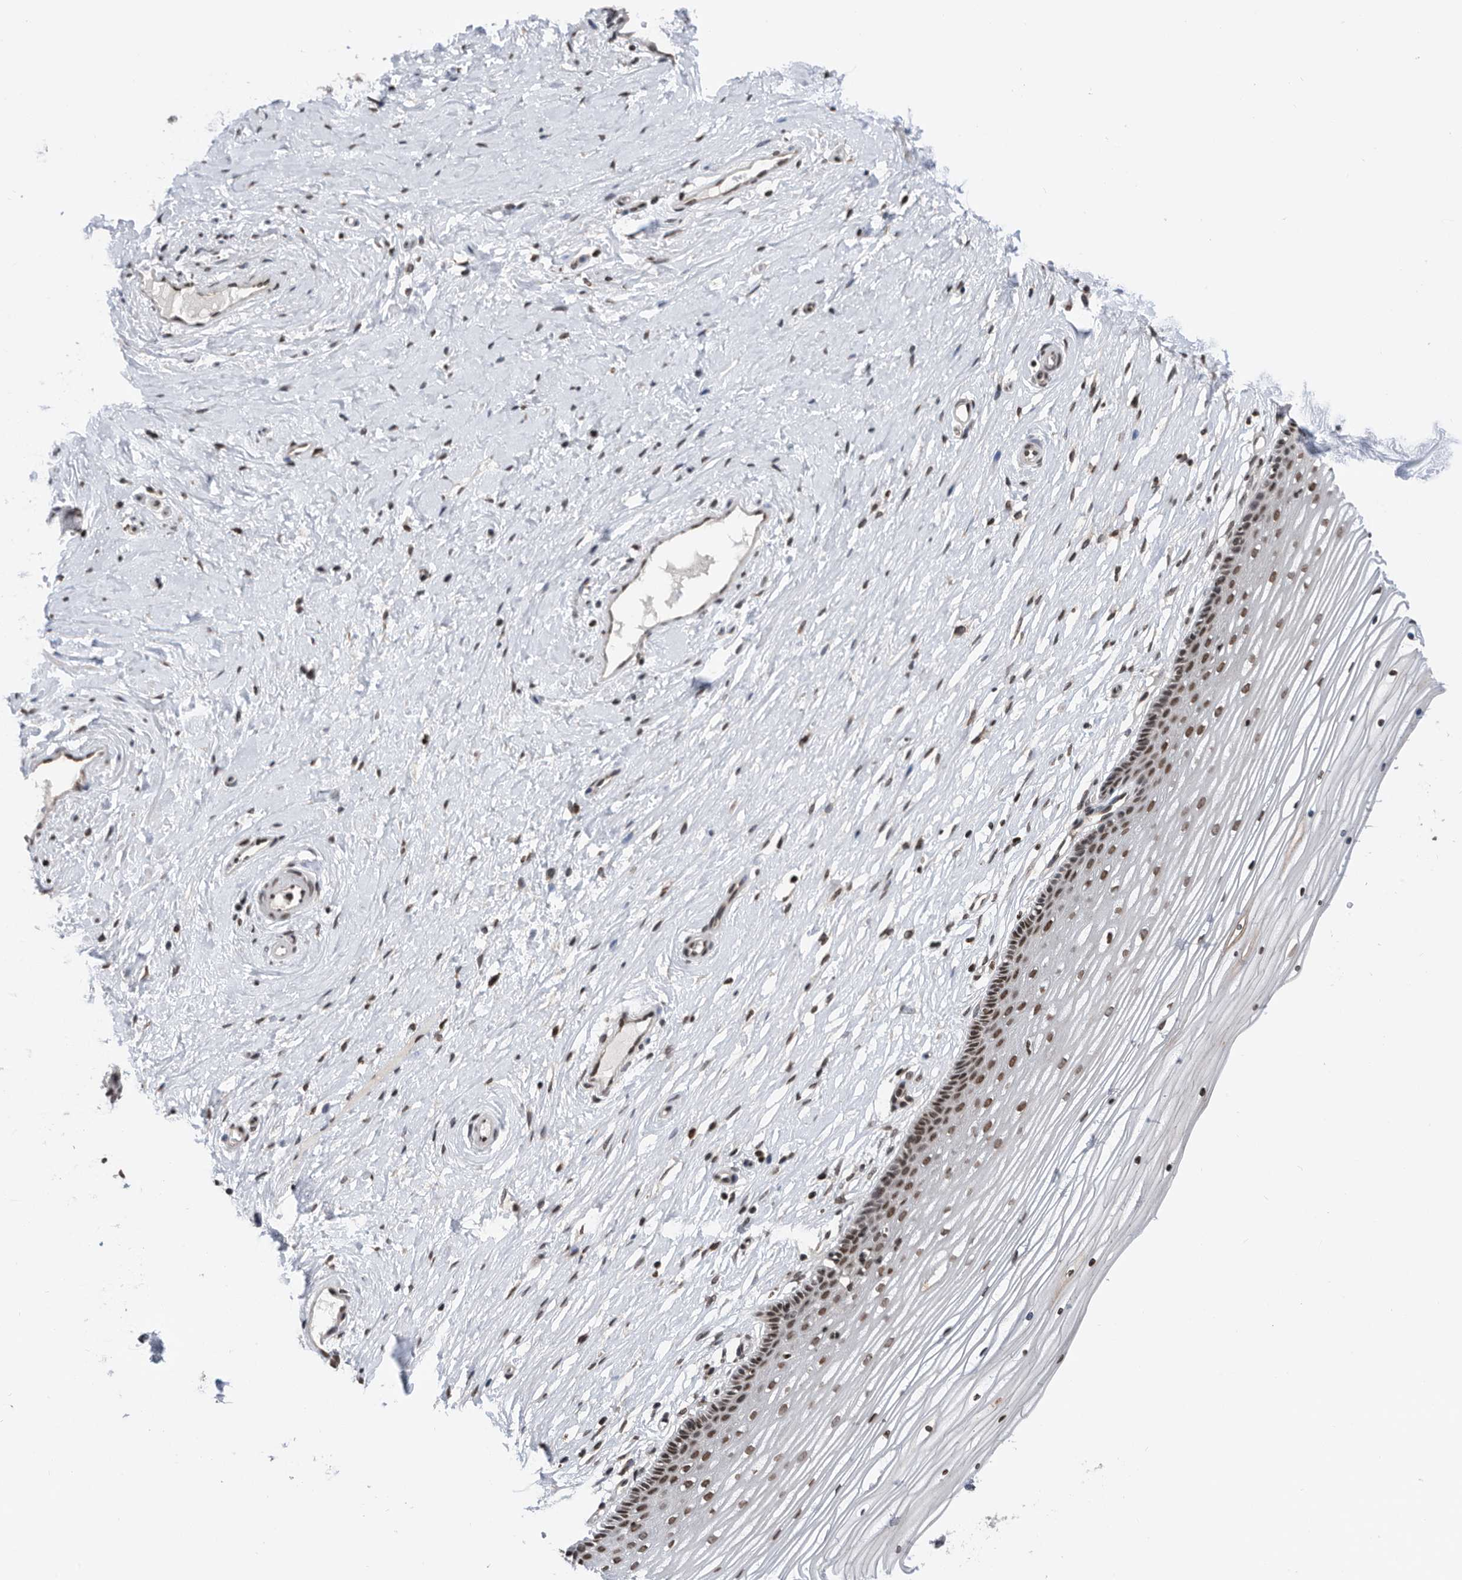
{"staining": {"intensity": "moderate", "quantity": ">75%", "location": "nuclear"}, "tissue": "vagina", "cell_type": "Squamous epithelial cells", "image_type": "normal", "snomed": [{"axis": "morphology", "description": "Normal tissue, NOS"}, {"axis": "topography", "description": "Vagina"}, {"axis": "topography", "description": "Cervix"}], "caption": "Vagina stained with DAB (3,3'-diaminobenzidine) immunohistochemistry (IHC) exhibits medium levels of moderate nuclear positivity in about >75% of squamous epithelial cells. (Stains: DAB in brown, nuclei in blue, Microscopy: brightfield microscopy at high magnification).", "gene": "SNRNP48", "patient": {"sex": "female", "age": 40}}